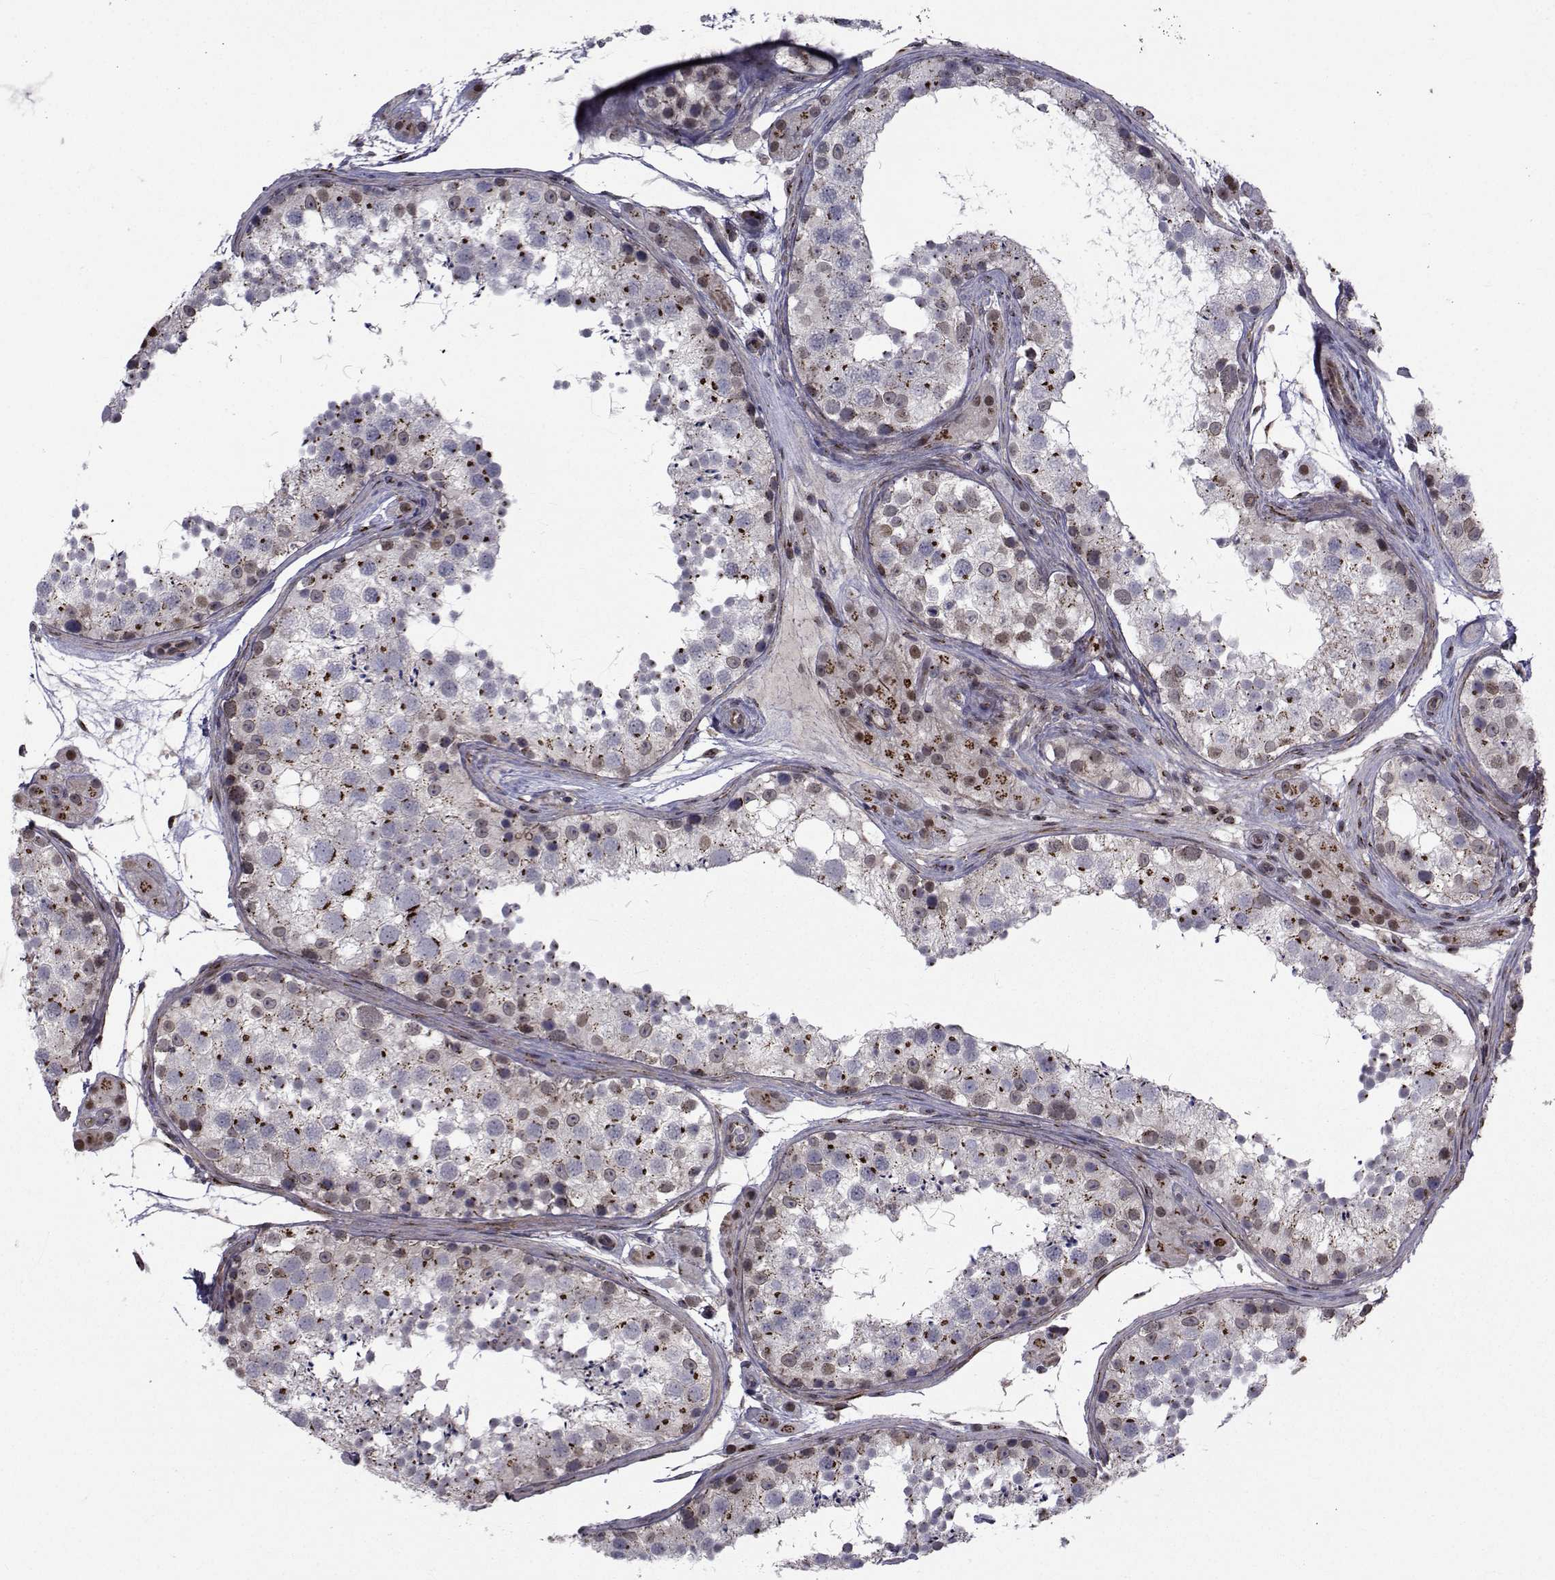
{"staining": {"intensity": "moderate", "quantity": "25%-75%", "location": "cytoplasmic/membranous"}, "tissue": "testis", "cell_type": "Cells in seminiferous ducts", "image_type": "normal", "snomed": [{"axis": "morphology", "description": "Normal tissue, NOS"}, {"axis": "topography", "description": "Testis"}], "caption": "Moderate cytoplasmic/membranous staining for a protein is present in approximately 25%-75% of cells in seminiferous ducts of benign testis using IHC.", "gene": "ATP6V1C2", "patient": {"sex": "male", "age": 41}}